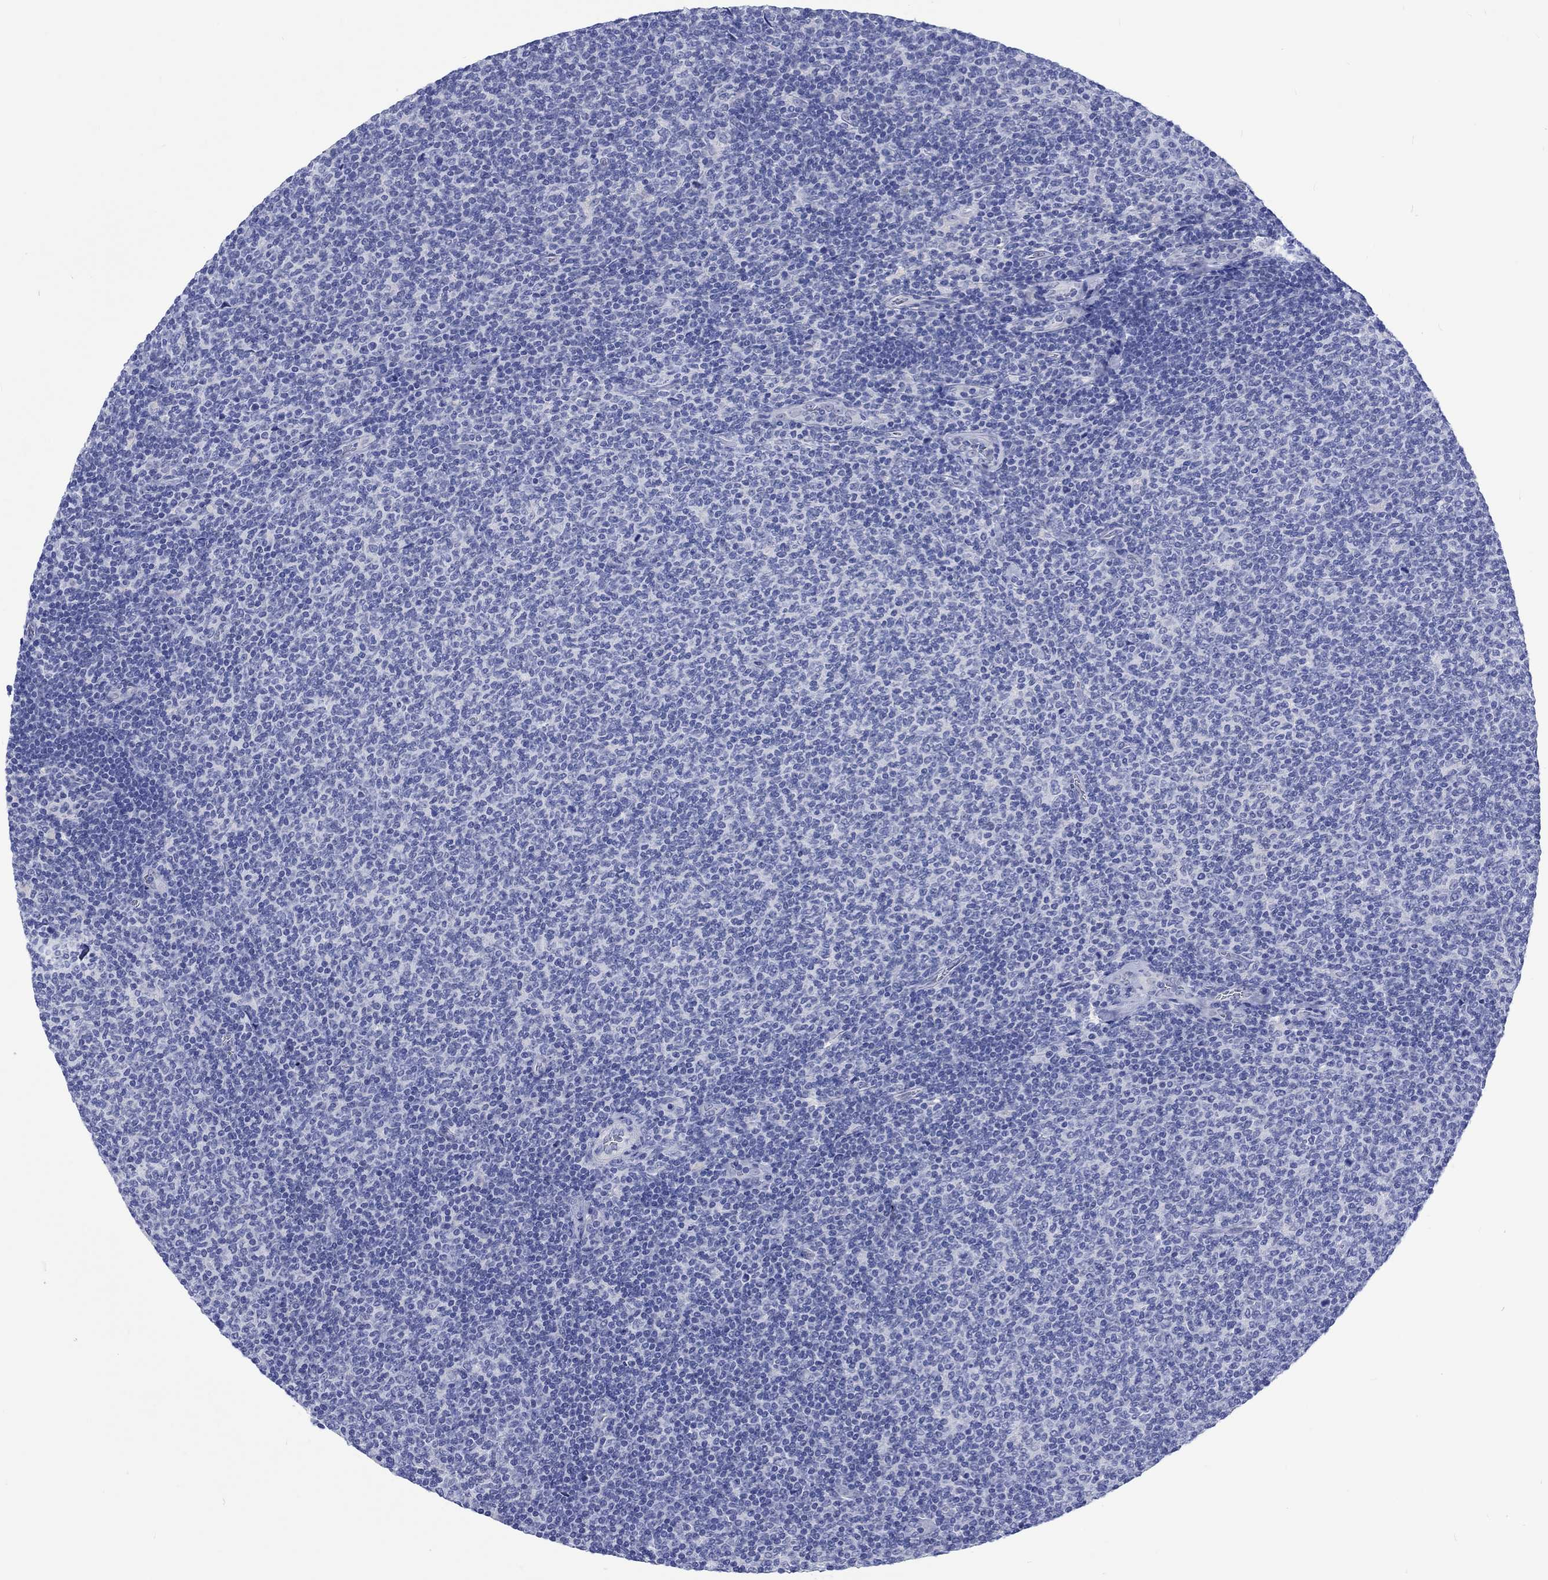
{"staining": {"intensity": "negative", "quantity": "none", "location": "none"}, "tissue": "lymphoma", "cell_type": "Tumor cells", "image_type": "cancer", "snomed": [{"axis": "morphology", "description": "Malignant lymphoma, non-Hodgkin's type, Low grade"}, {"axis": "topography", "description": "Lymph node"}], "caption": "High power microscopy image of an immunohistochemistry (IHC) photomicrograph of lymphoma, revealing no significant staining in tumor cells. (Immunohistochemistry (ihc), brightfield microscopy, high magnification).", "gene": "KLHL33", "patient": {"sex": "male", "age": 52}}